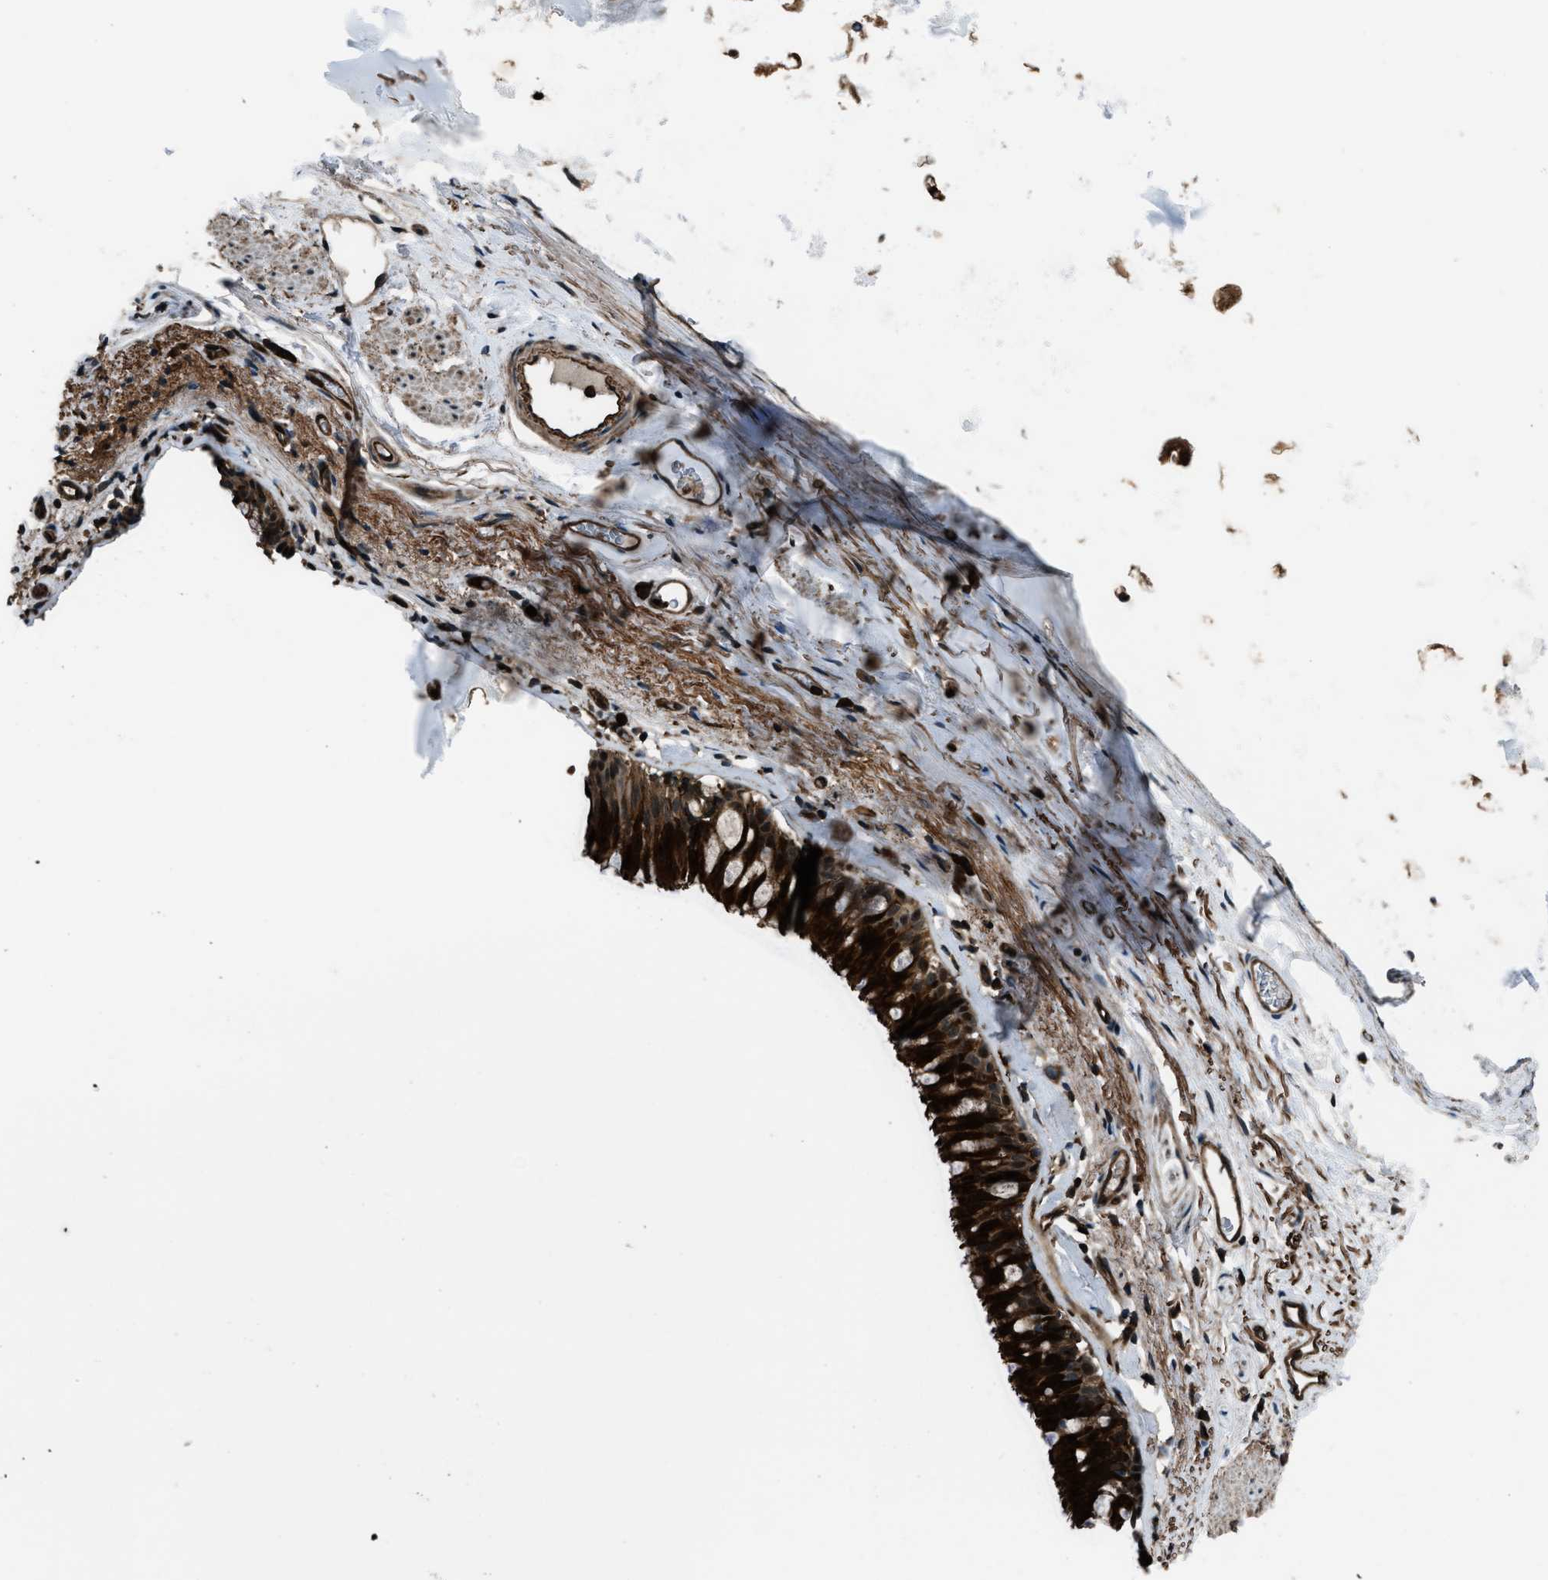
{"staining": {"intensity": "strong", "quantity": ">75%", "location": "cytoplasmic/membranous,nuclear"}, "tissue": "bronchus", "cell_type": "Respiratory epithelial cells", "image_type": "normal", "snomed": [{"axis": "morphology", "description": "Normal tissue, NOS"}, {"axis": "topography", "description": "Cartilage tissue"}, {"axis": "topography", "description": "Bronchus"}], "caption": "A micrograph of bronchus stained for a protein exhibits strong cytoplasmic/membranous,nuclear brown staining in respiratory epithelial cells. Immunohistochemistry stains the protein in brown and the nuclei are stained blue.", "gene": "SNX30", "patient": {"sex": "female", "age": 53}}